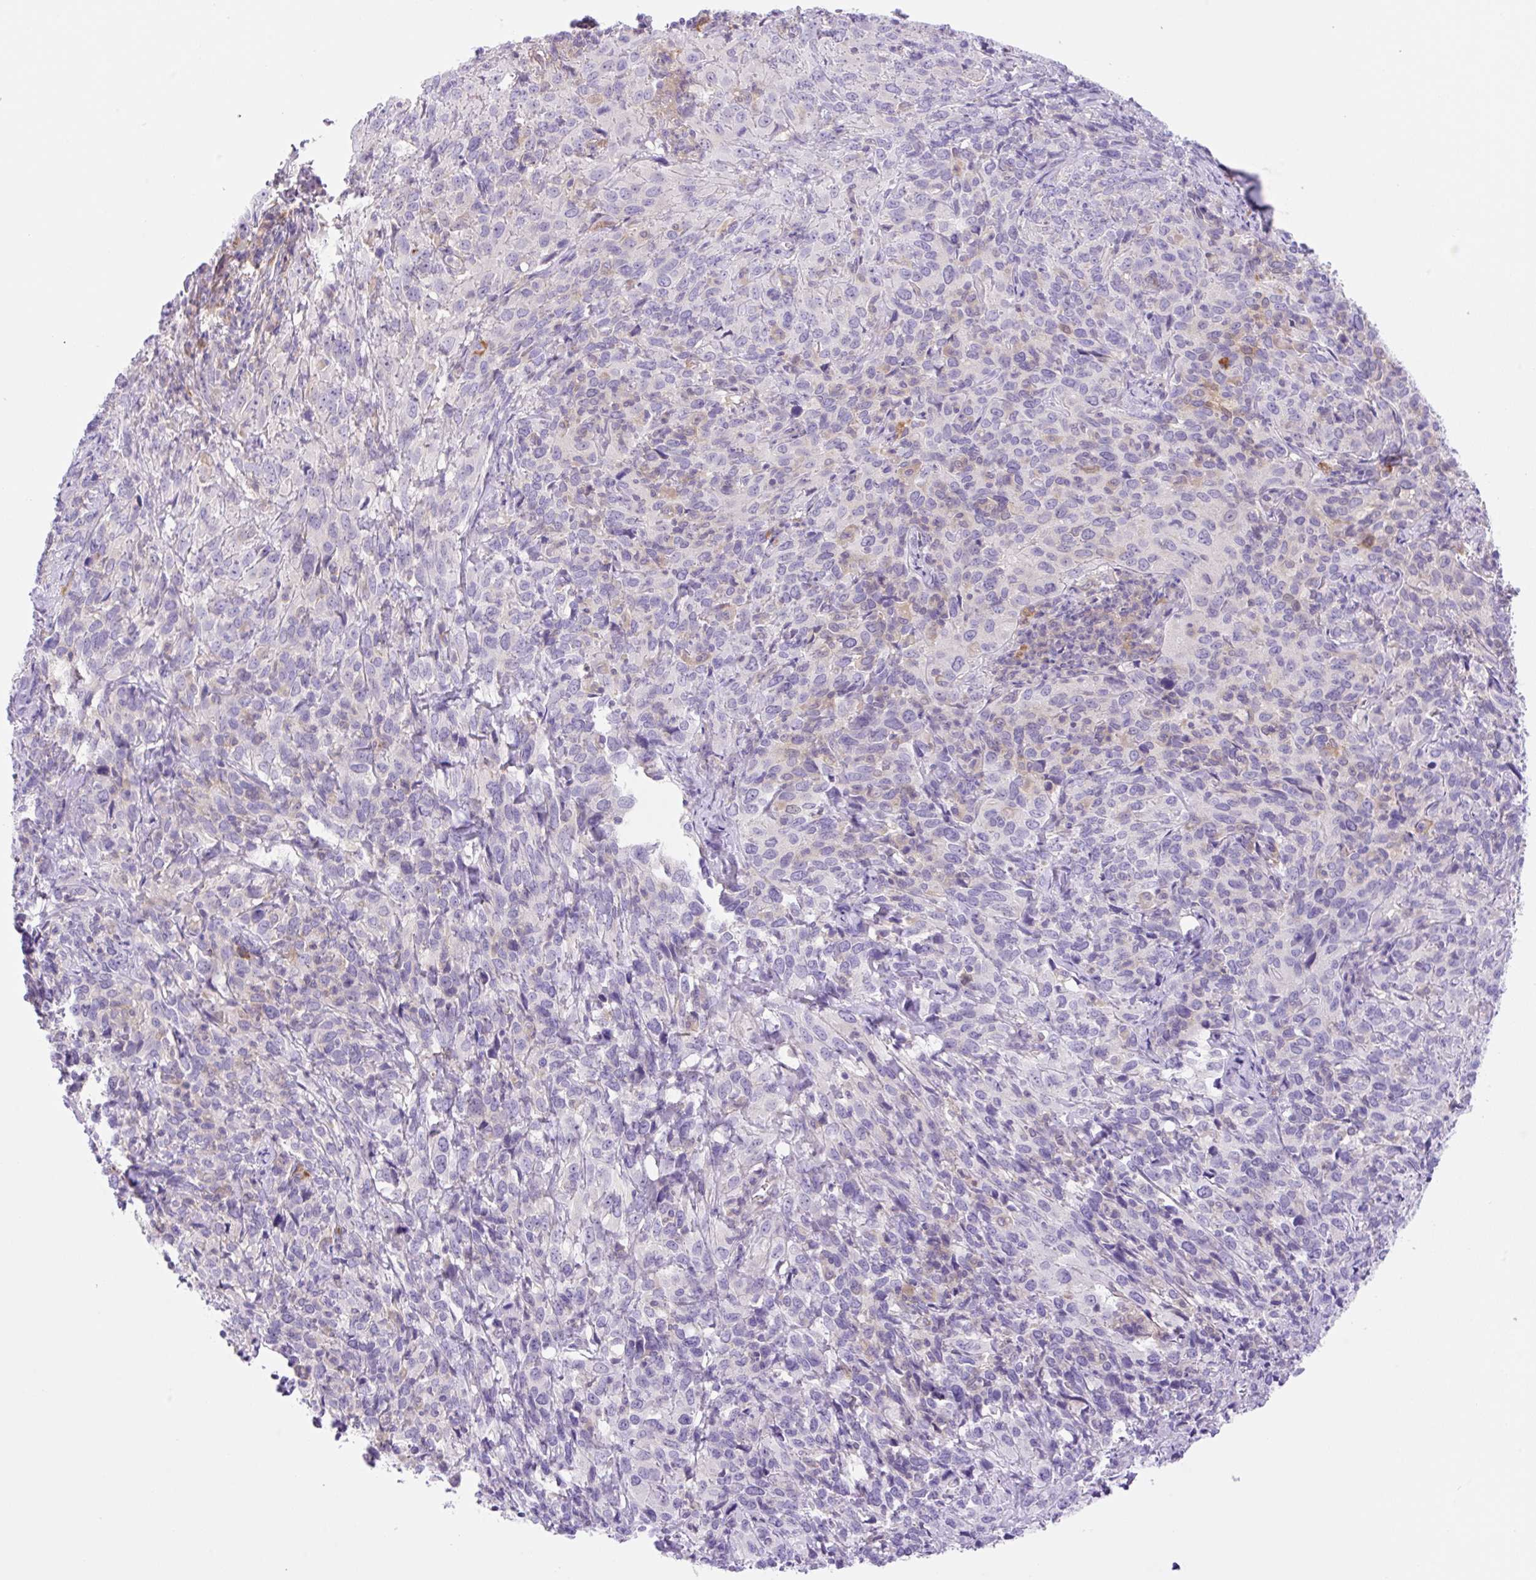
{"staining": {"intensity": "negative", "quantity": "none", "location": "none"}, "tissue": "cervical cancer", "cell_type": "Tumor cells", "image_type": "cancer", "snomed": [{"axis": "morphology", "description": "Squamous cell carcinoma, NOS"}, {"axis": "topography", "description": "Cervix"}], "caption": "Squamous cell carcinoma (cervical) was stained to show a protein in brown. There is no significant staining in tumor cells.", "gene": "CAMK2B", "patient": {"sex": "female", "age": 51}}